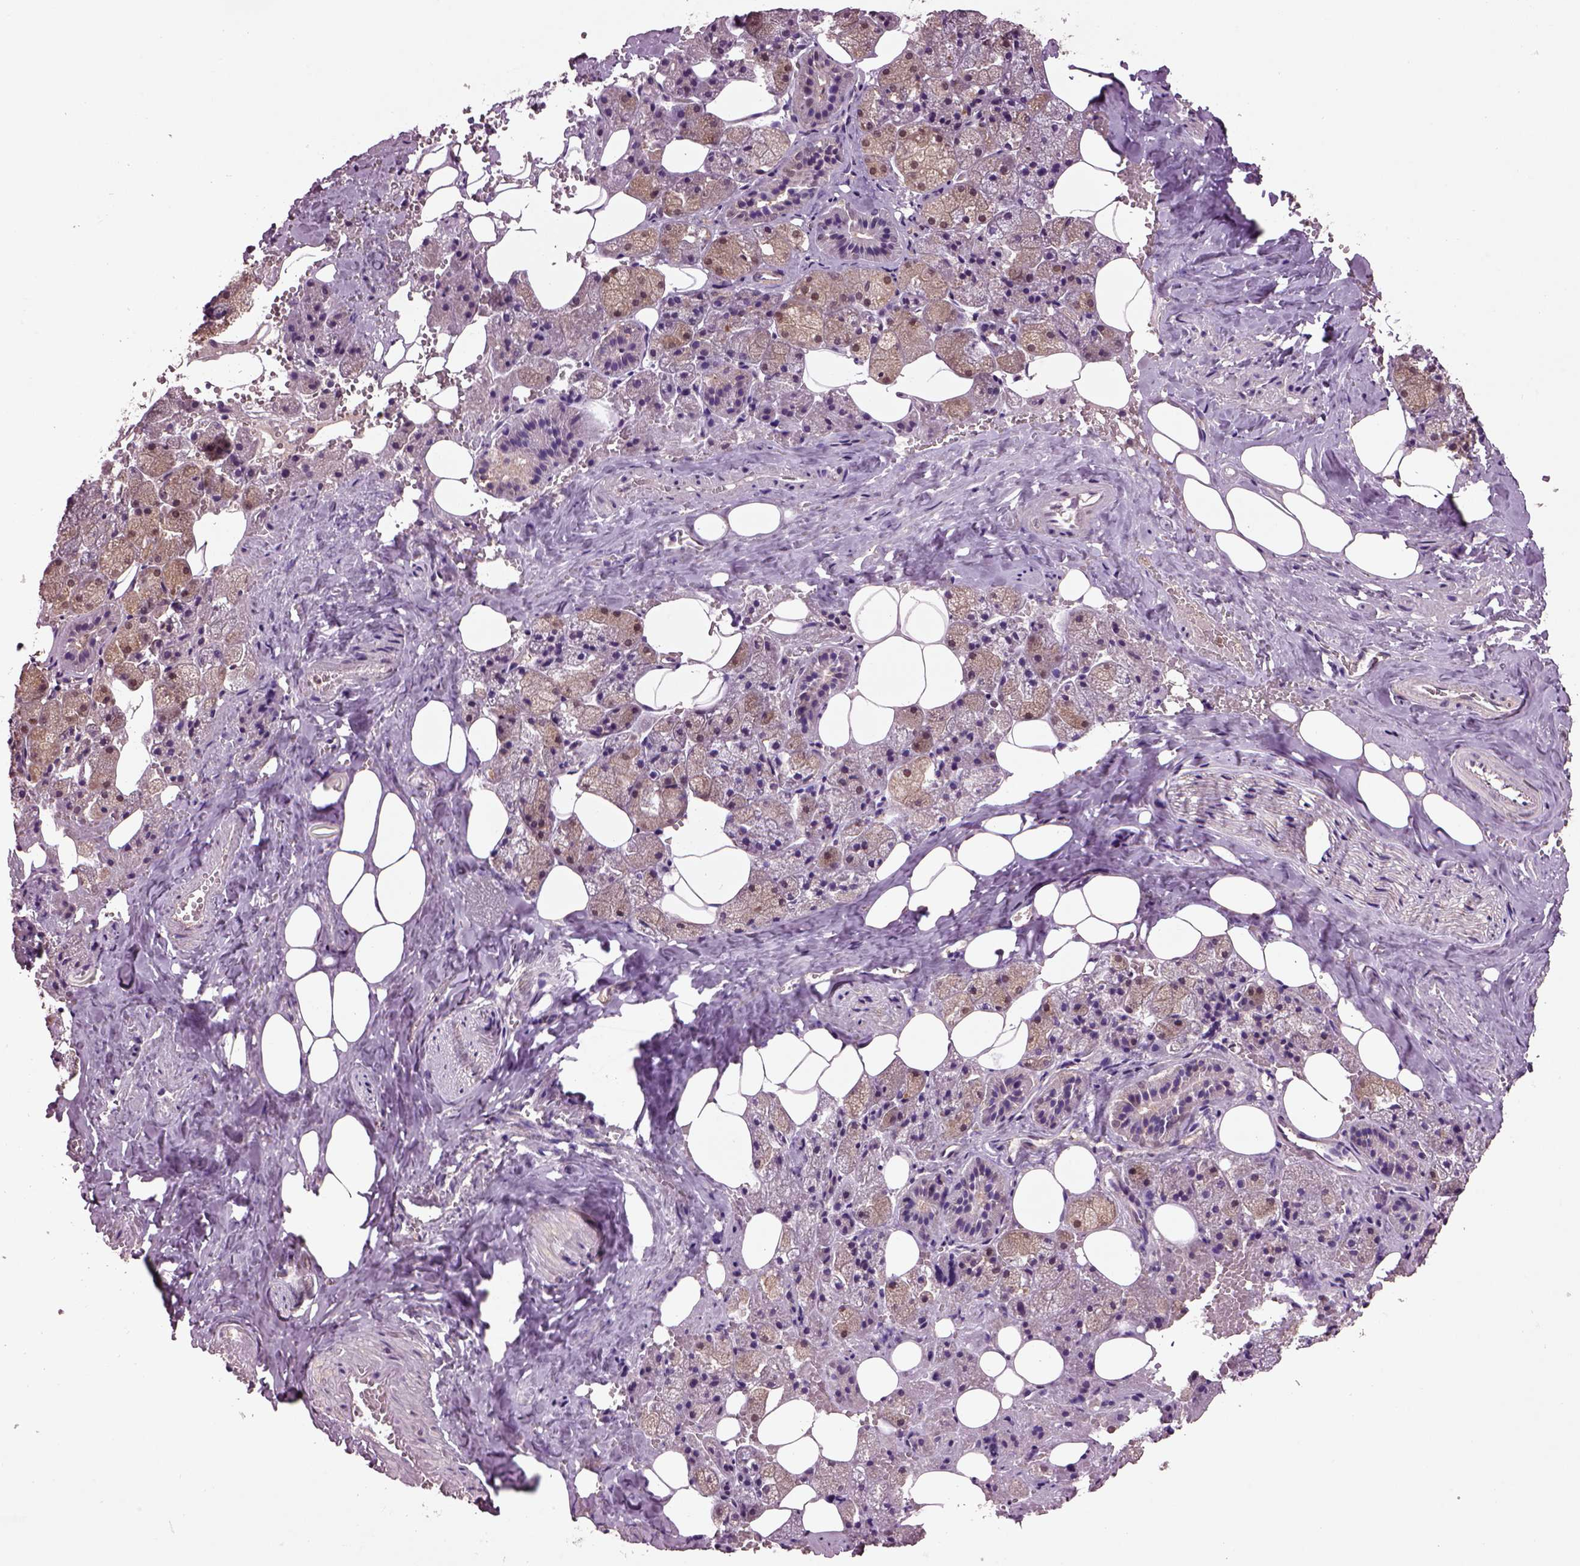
{"staining": {"intensity": "moderate", "quantity": ">75%", "location": "cytoplasmic/membranous"}, "tissue": "salivary gland", "cell_type": "Glandular cells", "image_type": "normal", "snomed": [{"axis": "morphology", "description": "Normal tissue, NOS"}, {"axis": "topography", "description": "Salivary gland"}], "caption": "Immunohistochemistry (IHC) (DAB (3,3'-diaminobenzidine)) staining of normal salivary gland shows moderate cytoplasmic/membranous protein positivity in about >75% of glandular cells.", "gene": "MDP1", "patient": {"sex": "male", "age": 38}}